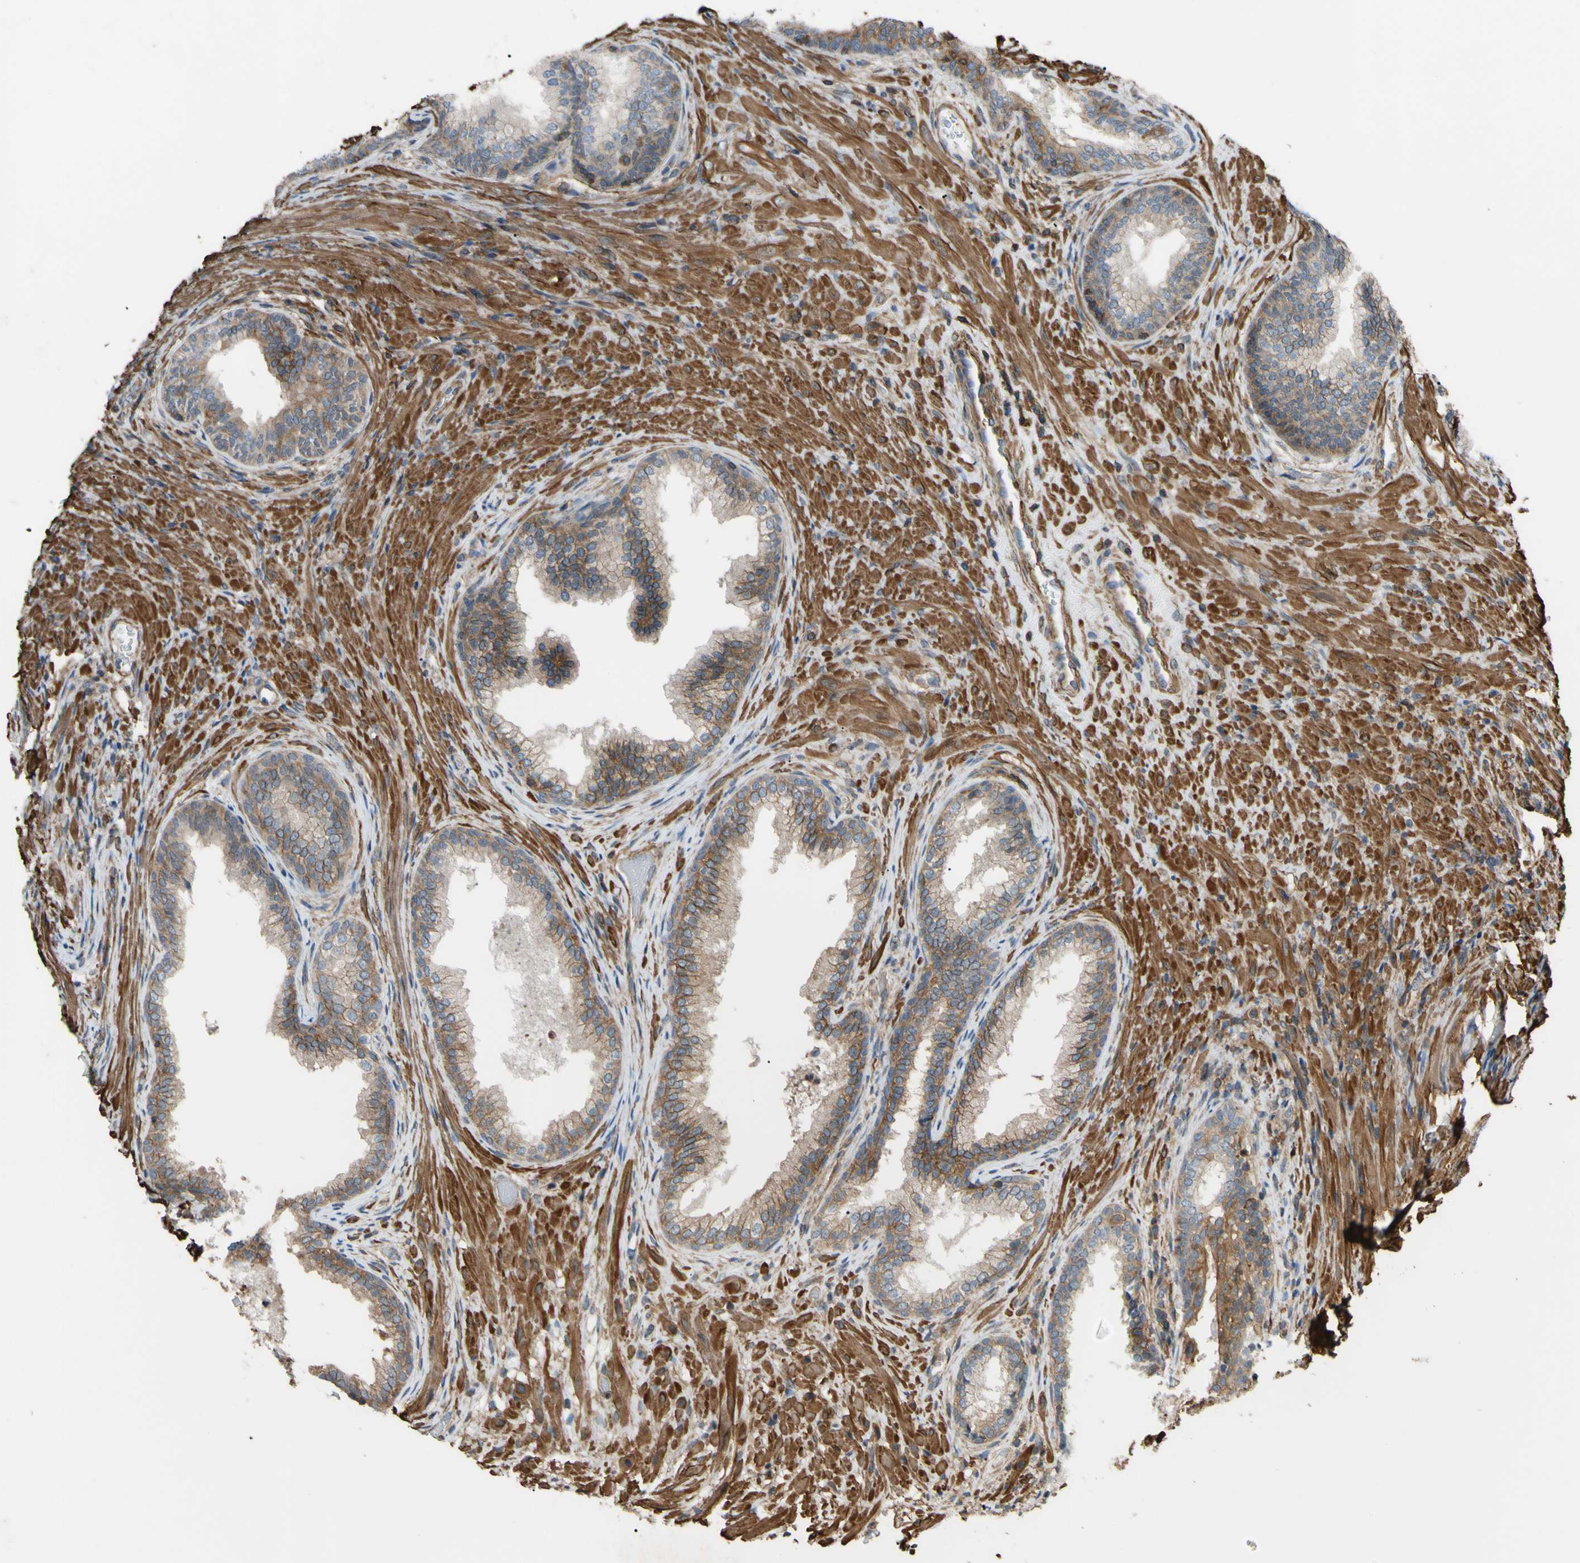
{"staining": {"intensity": "moderate", "quantity": ">75%", "location": "cytoplasmic/membranous"}, "tissue": "prostate", "cell_type": "Glandular cells", "image_type": "normal", "snomed": [{"axis": "morphology", "description": "Normal tissue, NOS"}, {"axis": "topography", "description": "Prostate"}], "caption": "Immunohistochemical staining of unremarkable prostate shows medium levels of moderate cytoplasmic/membranous staining in about >75% of glandular cells. (DAB = brown stain, brightfield microscopy at high magnification).", "gene": "ADD3", "patient": {"sex": "male", "age": 76}}